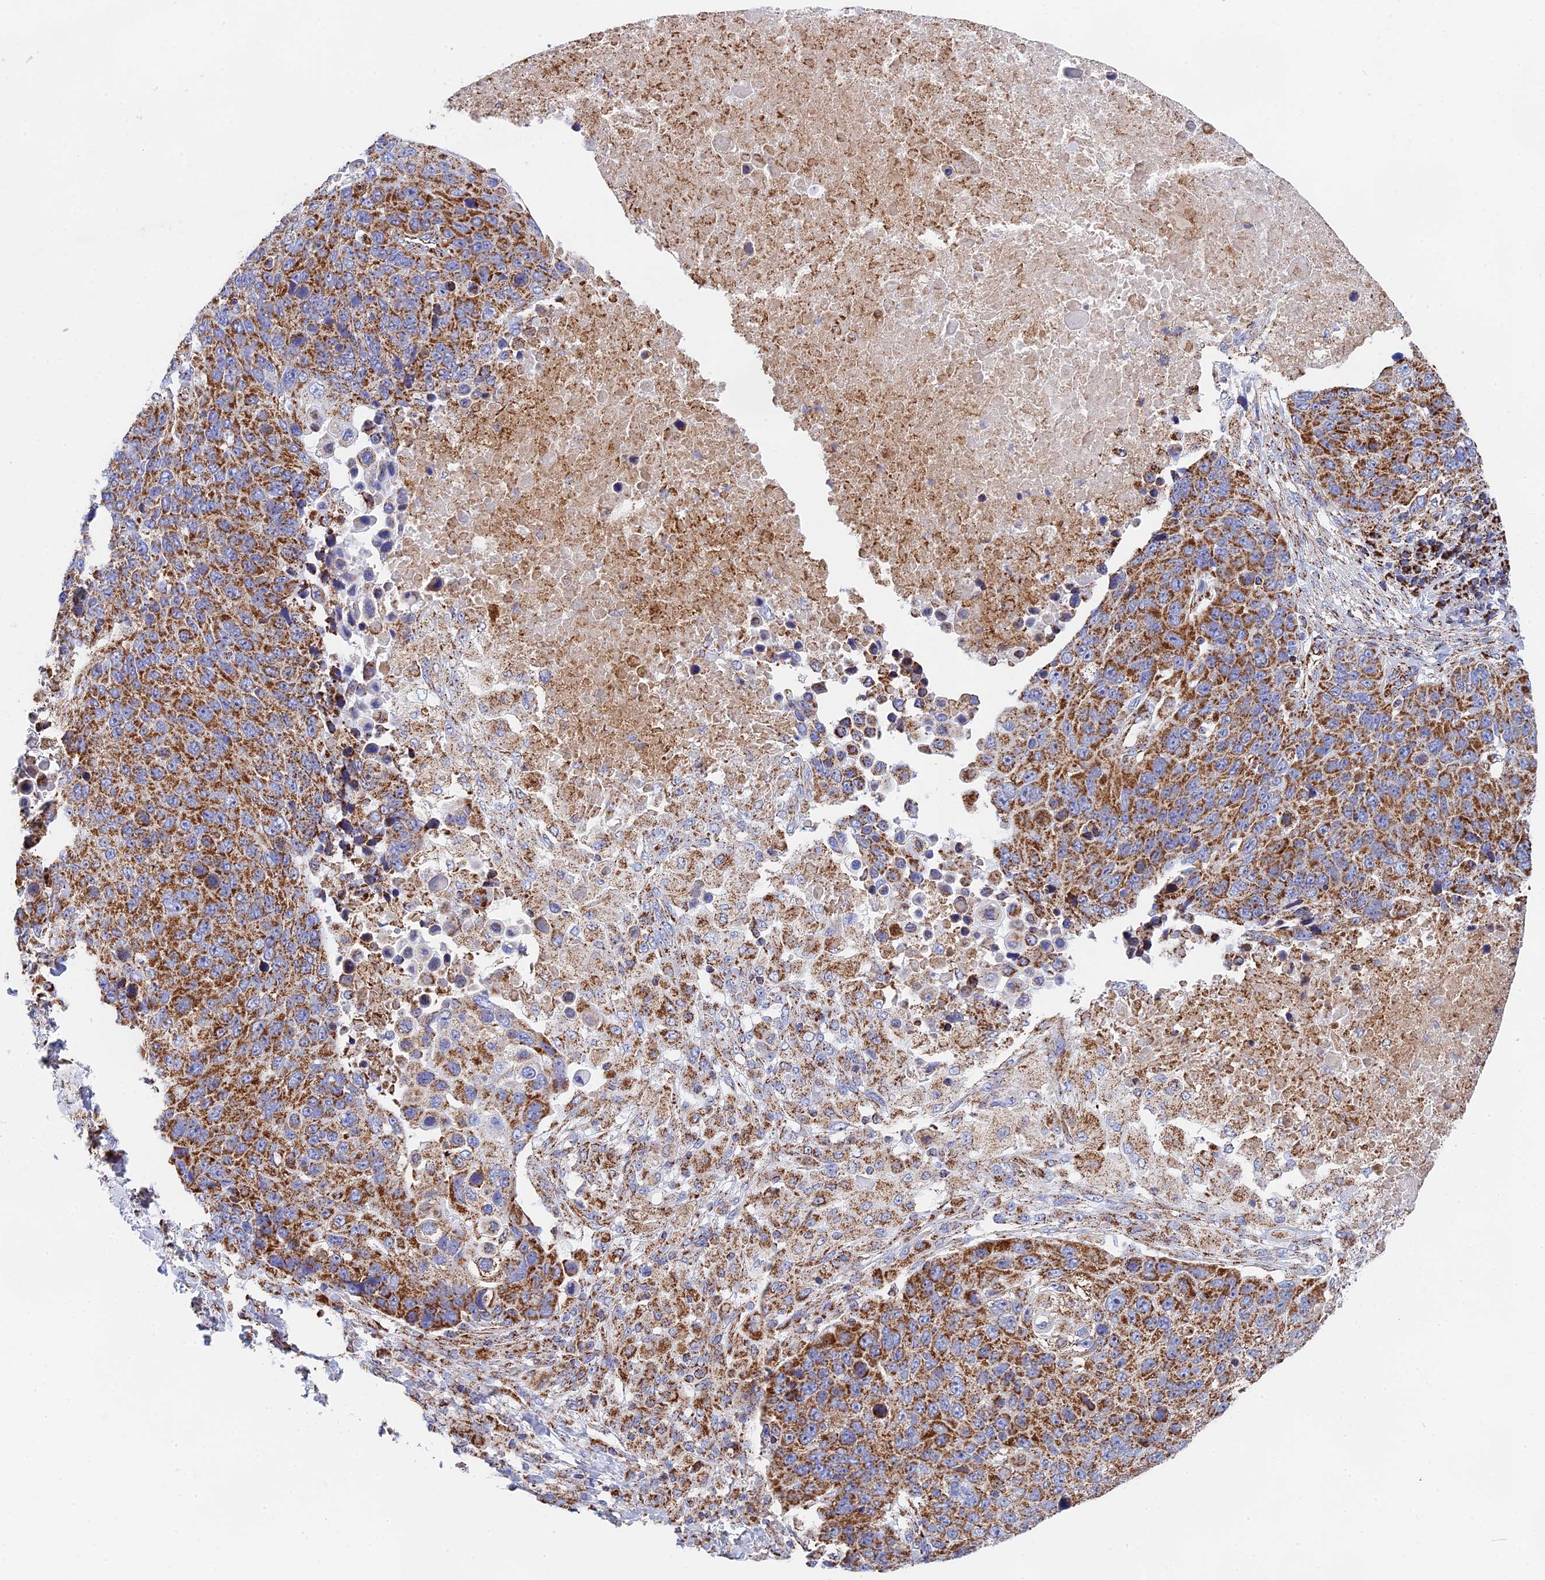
{"staining": {"intensity": "moderate", "quantity": ">75%", "location": "cytoplasmic/membranous"}, "tissue": "lung cancer", "cell_type": "Tumor cells", "image_type": "cancer", "snomed": [{"axis": "morphology", "description": "Normal tissue, NOS"}, {"axis": "morphology", "description": "Squamous cell carcinoma, NOS"}, {"axis": "topography", "description": "Lymph node"}, {"axis": "topography", "description": "Lung"}], "caption": "The immunohistochemical stain highlights moderate cytoplasmic/membranous expression in tumor cells of lung cancer tissue.", "gene": "NDUFA5", "patient": {"sex": "male", "age": 66}}